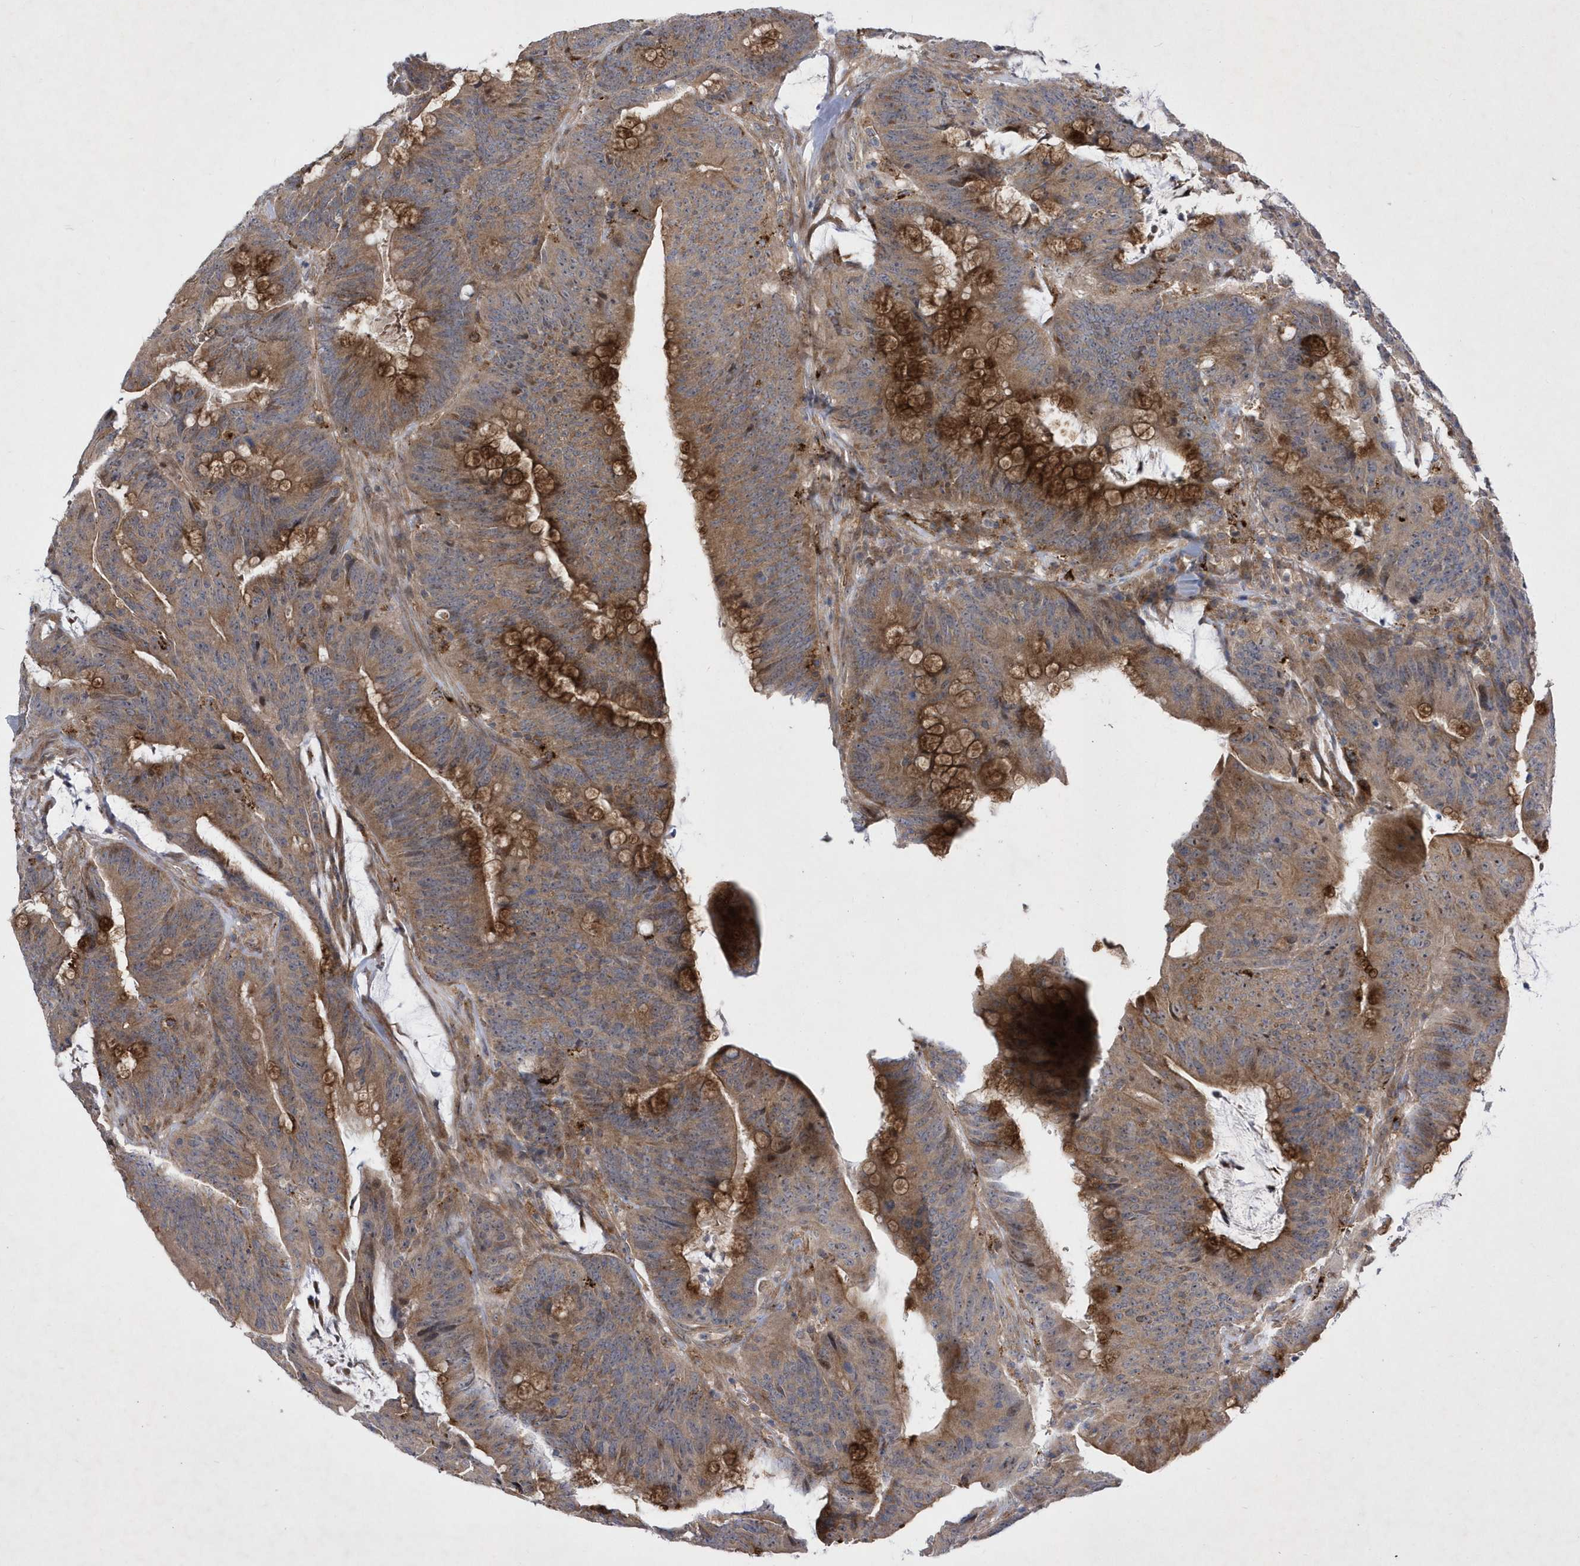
{"staining": {"intensity": "moderate", "quantity": ">75%", "location": "cytoplasmic/membranous"}, "tissue": "colorectal cancer", "cell_type": "Tumor cells", "image_type": "cancer", "snomed": [{"axis": "morphology", "description": "Adenocarcinoma, NOS"}, {"axis": "topography", "description": "Colon"}], "caption": "Human colorectal cancer (adenocarcinoma) stained with a brown dye exhibits moderate cytoplasmic/membranous positive positivity in about >75% of tumor cells.", "gene": "LONRF2", "patient": {"sex": "male", "age": 45}}